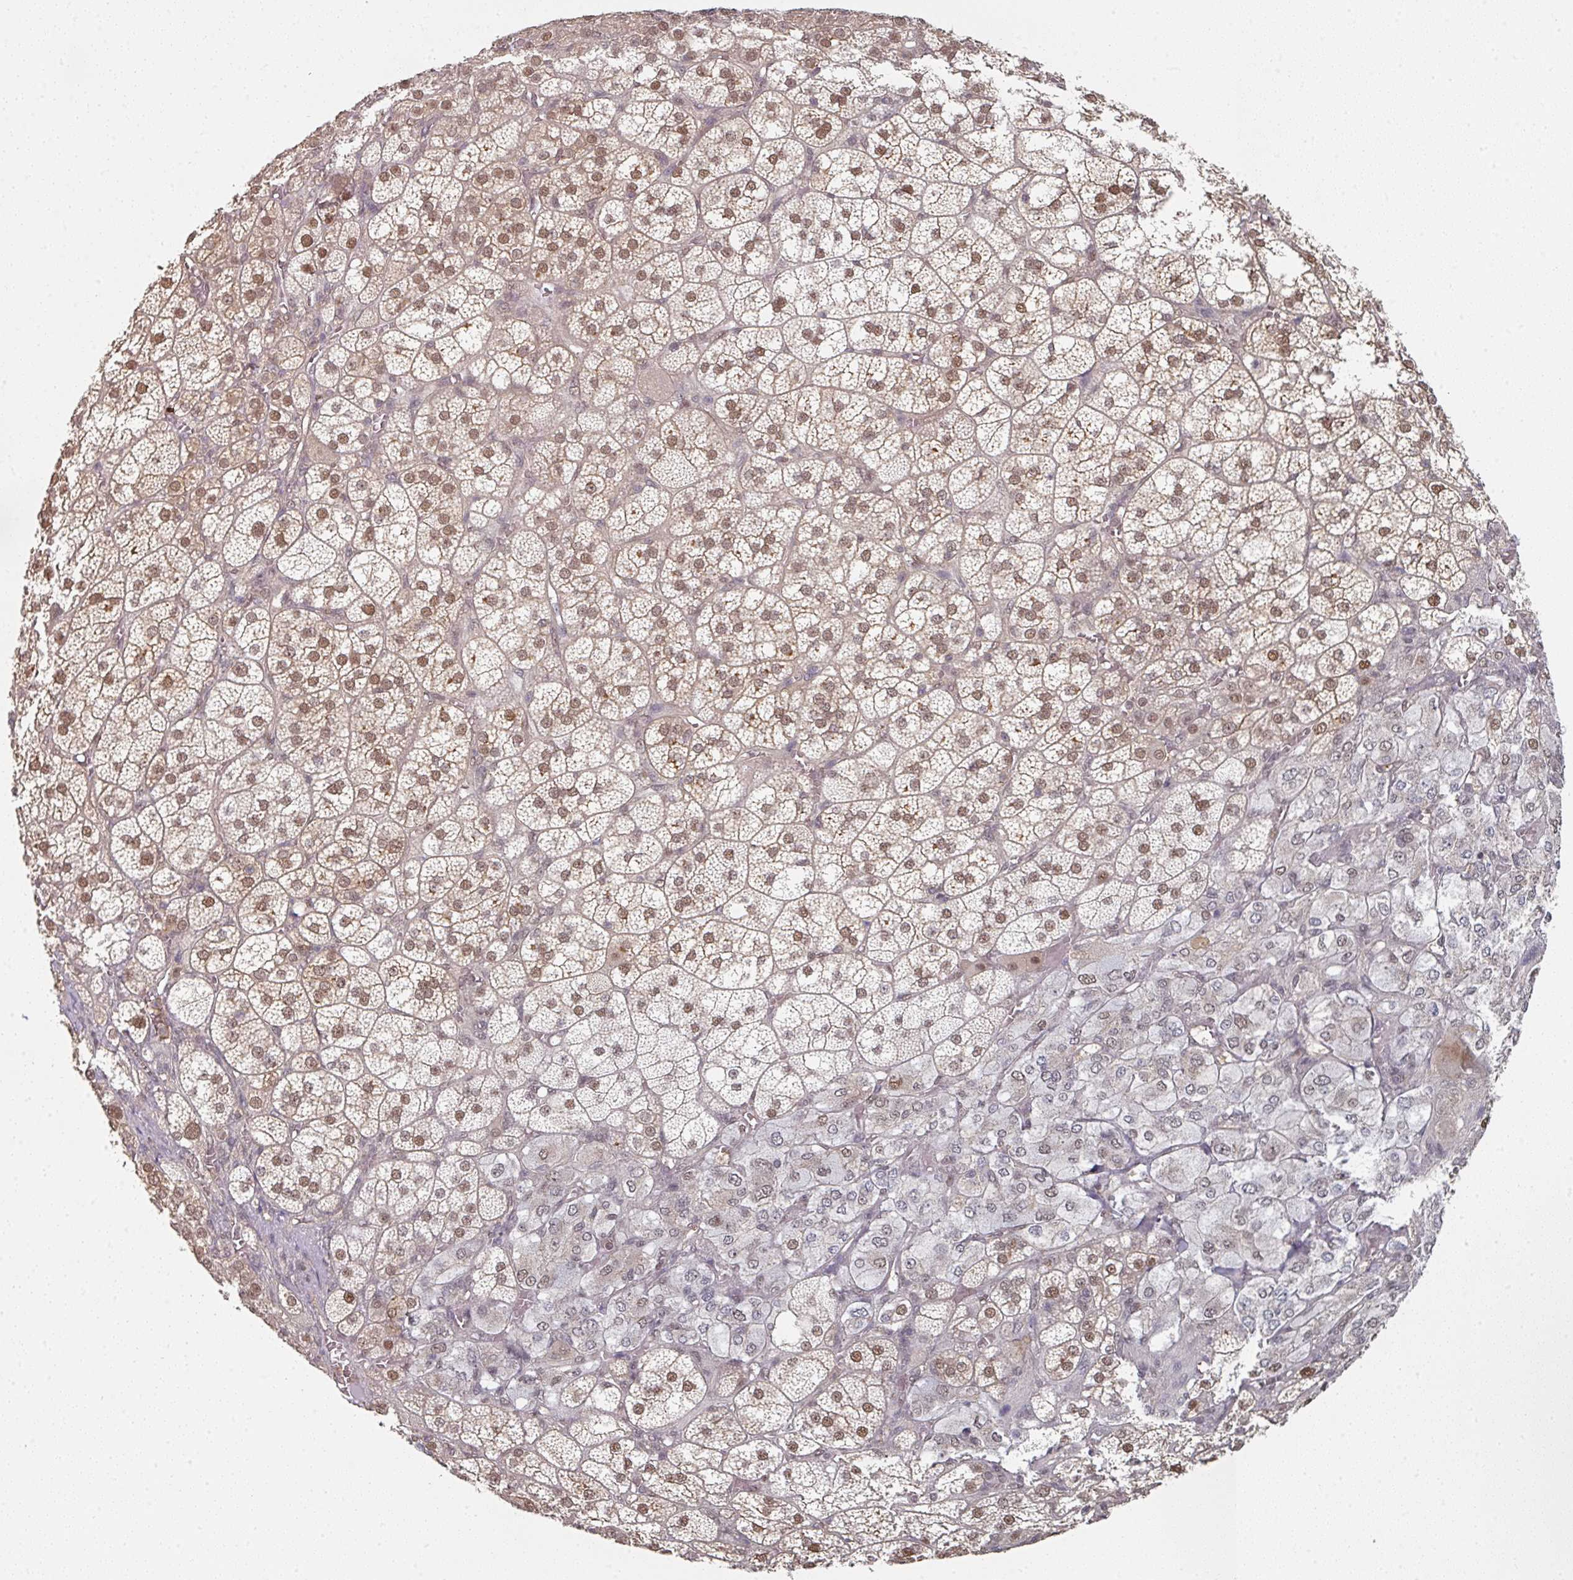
{"staining": {"intensity": "moderate", "quantity": ">75%", "location": "cytoplasmic/membranous,nuclear"}, "tissue": "adrenal gland", "cell_type": "Glandular cells", "image_type": "normal", "snomed": [{"axis": "morphology", "description": "Normal tissue, NOS"}, {"axis": "topography", "description": "Adrenal gland"}], "caption": "Protein analysis of unremarkable adrenal gland exhibits moderate cytoplasmic/membranous,nuclear expression in approximately >75% of glandular cells. (Stains: DAB (3,3'-diaminobenzidine) in brown, nuclei in blue, Microscopy: brightfield microscopy at high magnification).", "gene": "PSME3IP1", "patient": {"sex": "female", "age": 60}}